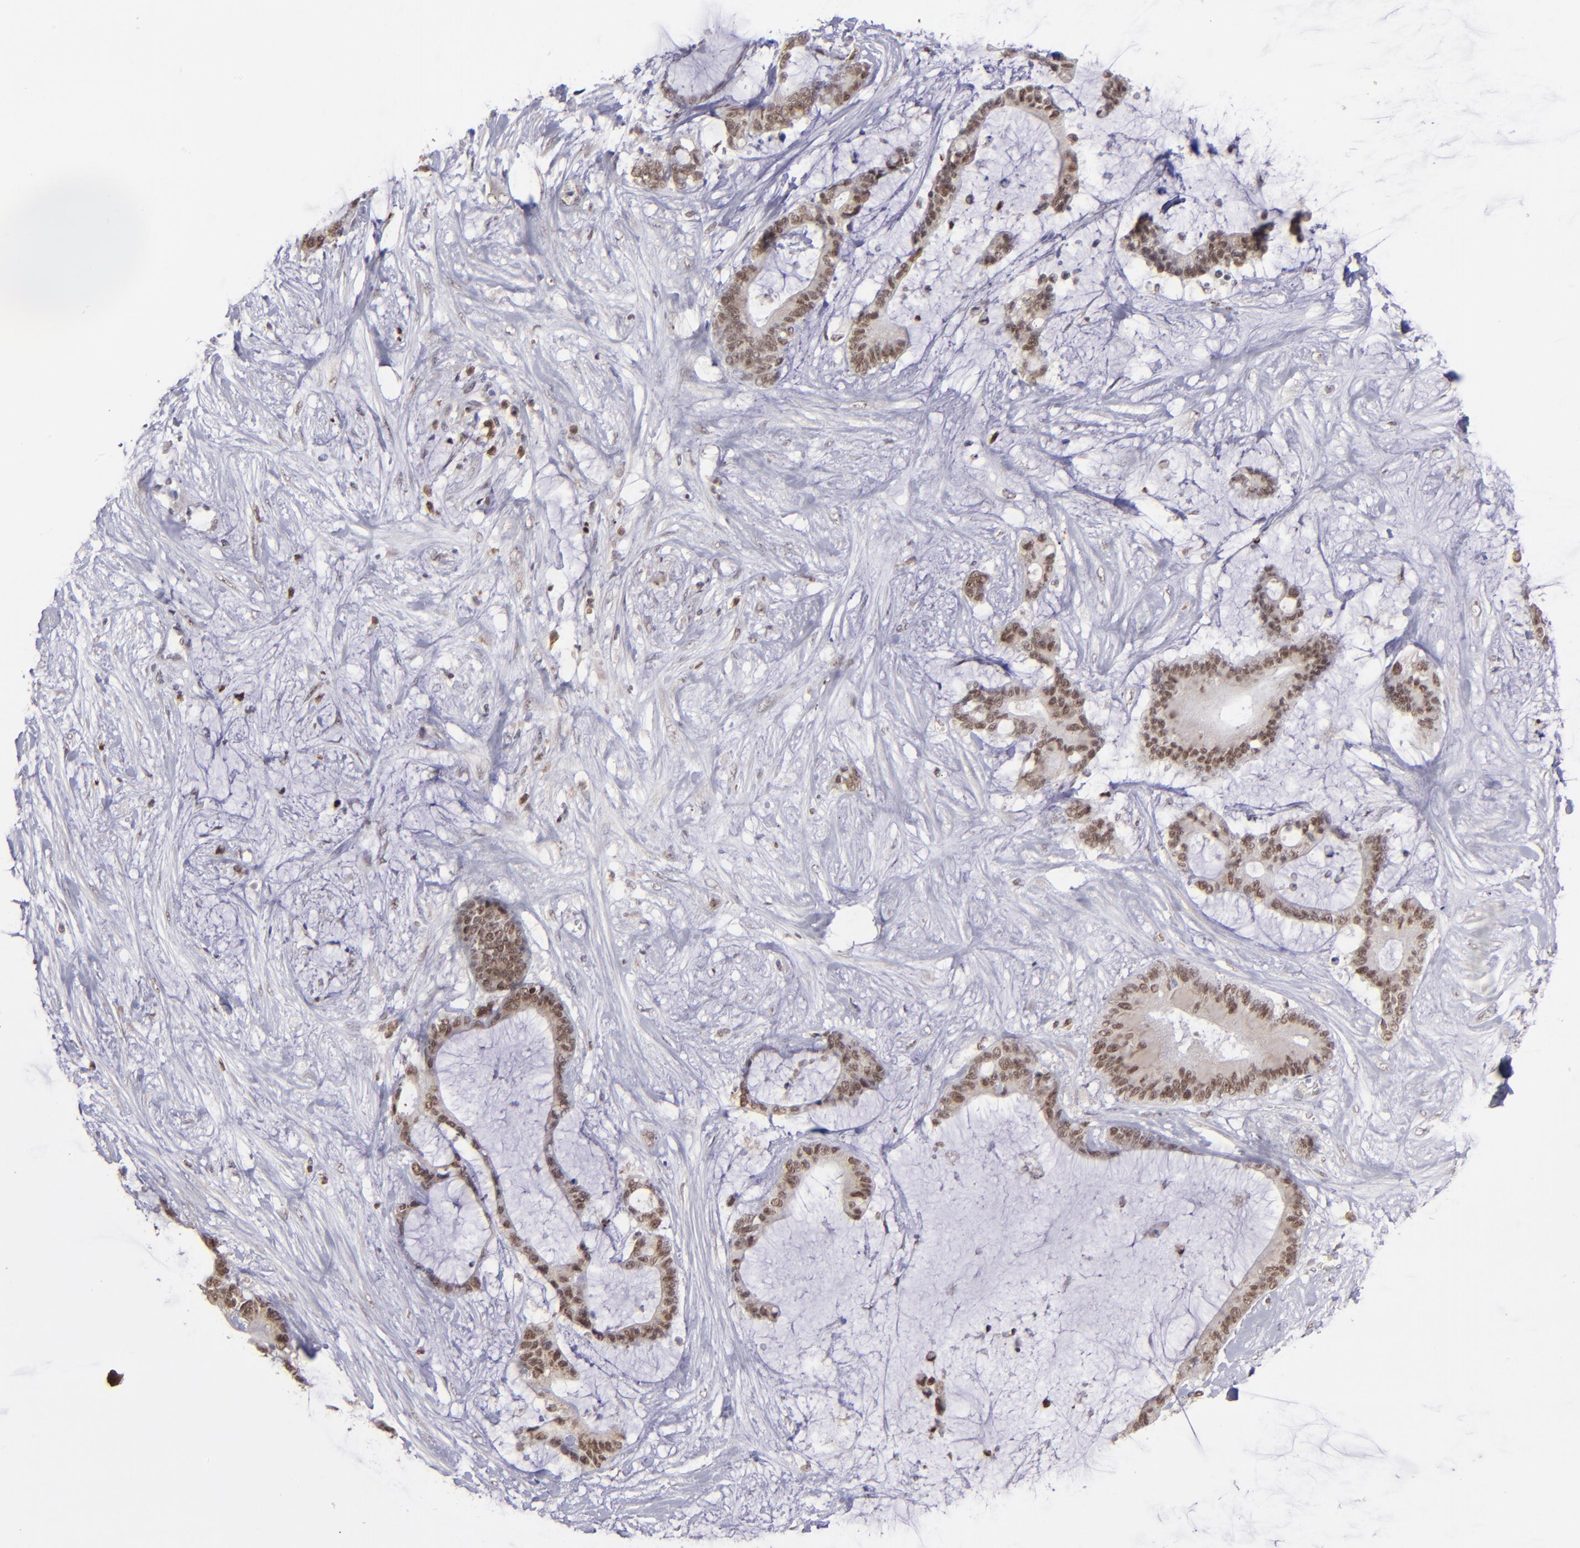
{"staining": {"intensity": "moderate", "quantity": ">75%", "location": "nuclear"}, "tissue": "liver cancer", "cell_type": "Tumor cells", "image_type": "cancer", "snomed": [{"axis": "morphology", "description": "Cholangiocarcinoma"}, {"axis": "topography", "description": "Liver"}], "caption": "The photomicrograph displays staining of liver cancer, revealing moderate nuclear protein positivity (brown color) within tumor cells.", "gene": "RREB1", "patient": {"sex": "female", "age": 73}}